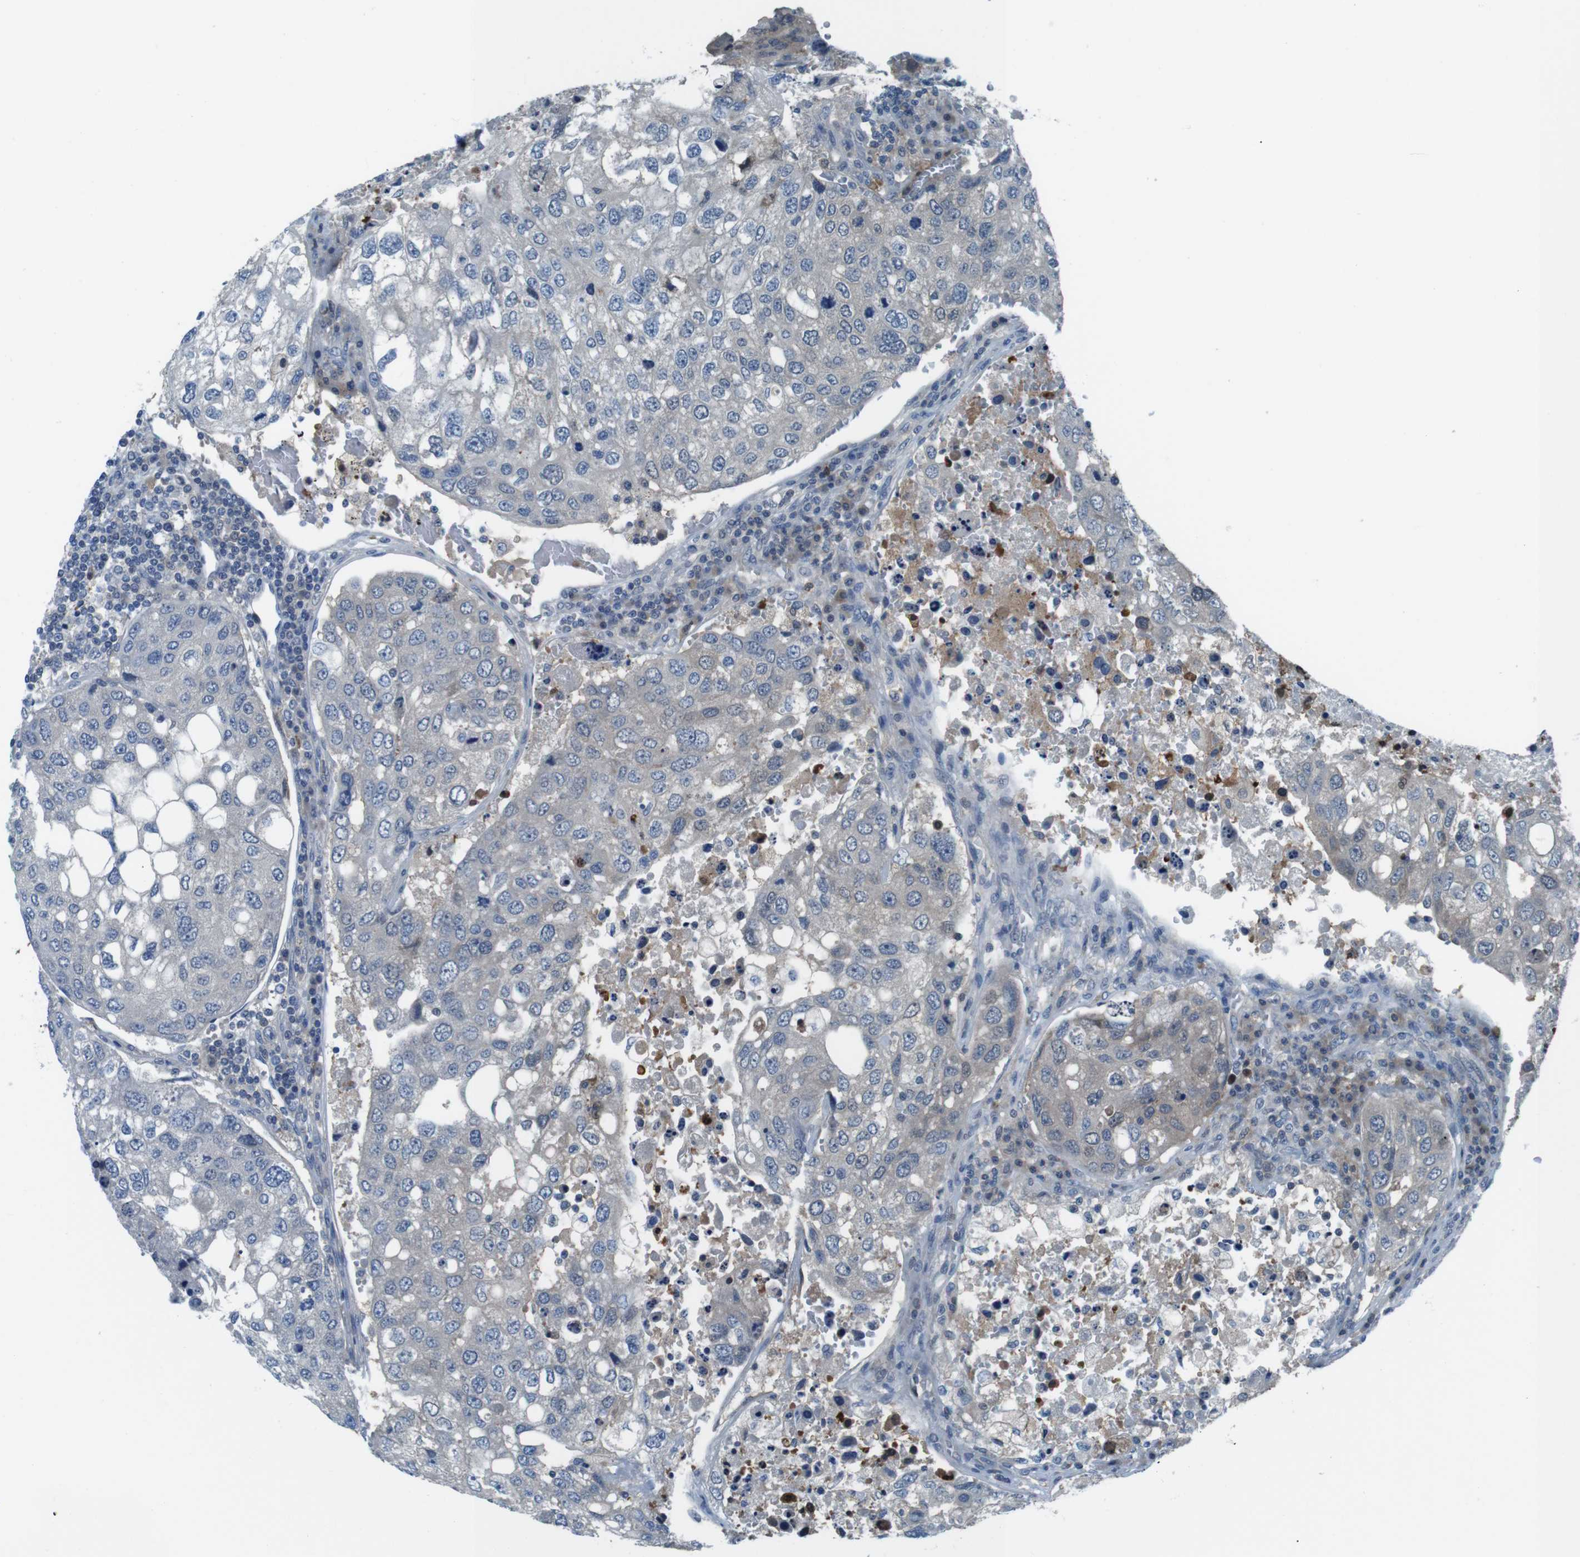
{"staining": {"intensity": "negative", "quantity": "none", "location": "none"}, "tissue": "urothelial cancer", "cell_type": "Tumor cells", "image_type": "cancer", "snomed": [{"axis": "morphology", "description": "Urothelial carcinoma, High grade"}, {"axis": "topography", "description": "Lymph node"}, {"axis": "topography", "description": "Urinary bladder"}], "caption": "Urothelial cancer was stained to show a protein in brown. There is no significant positivity in tumor cells.", "gene": "NANOS2", "patient": {"sex": "male", "age": 51}}